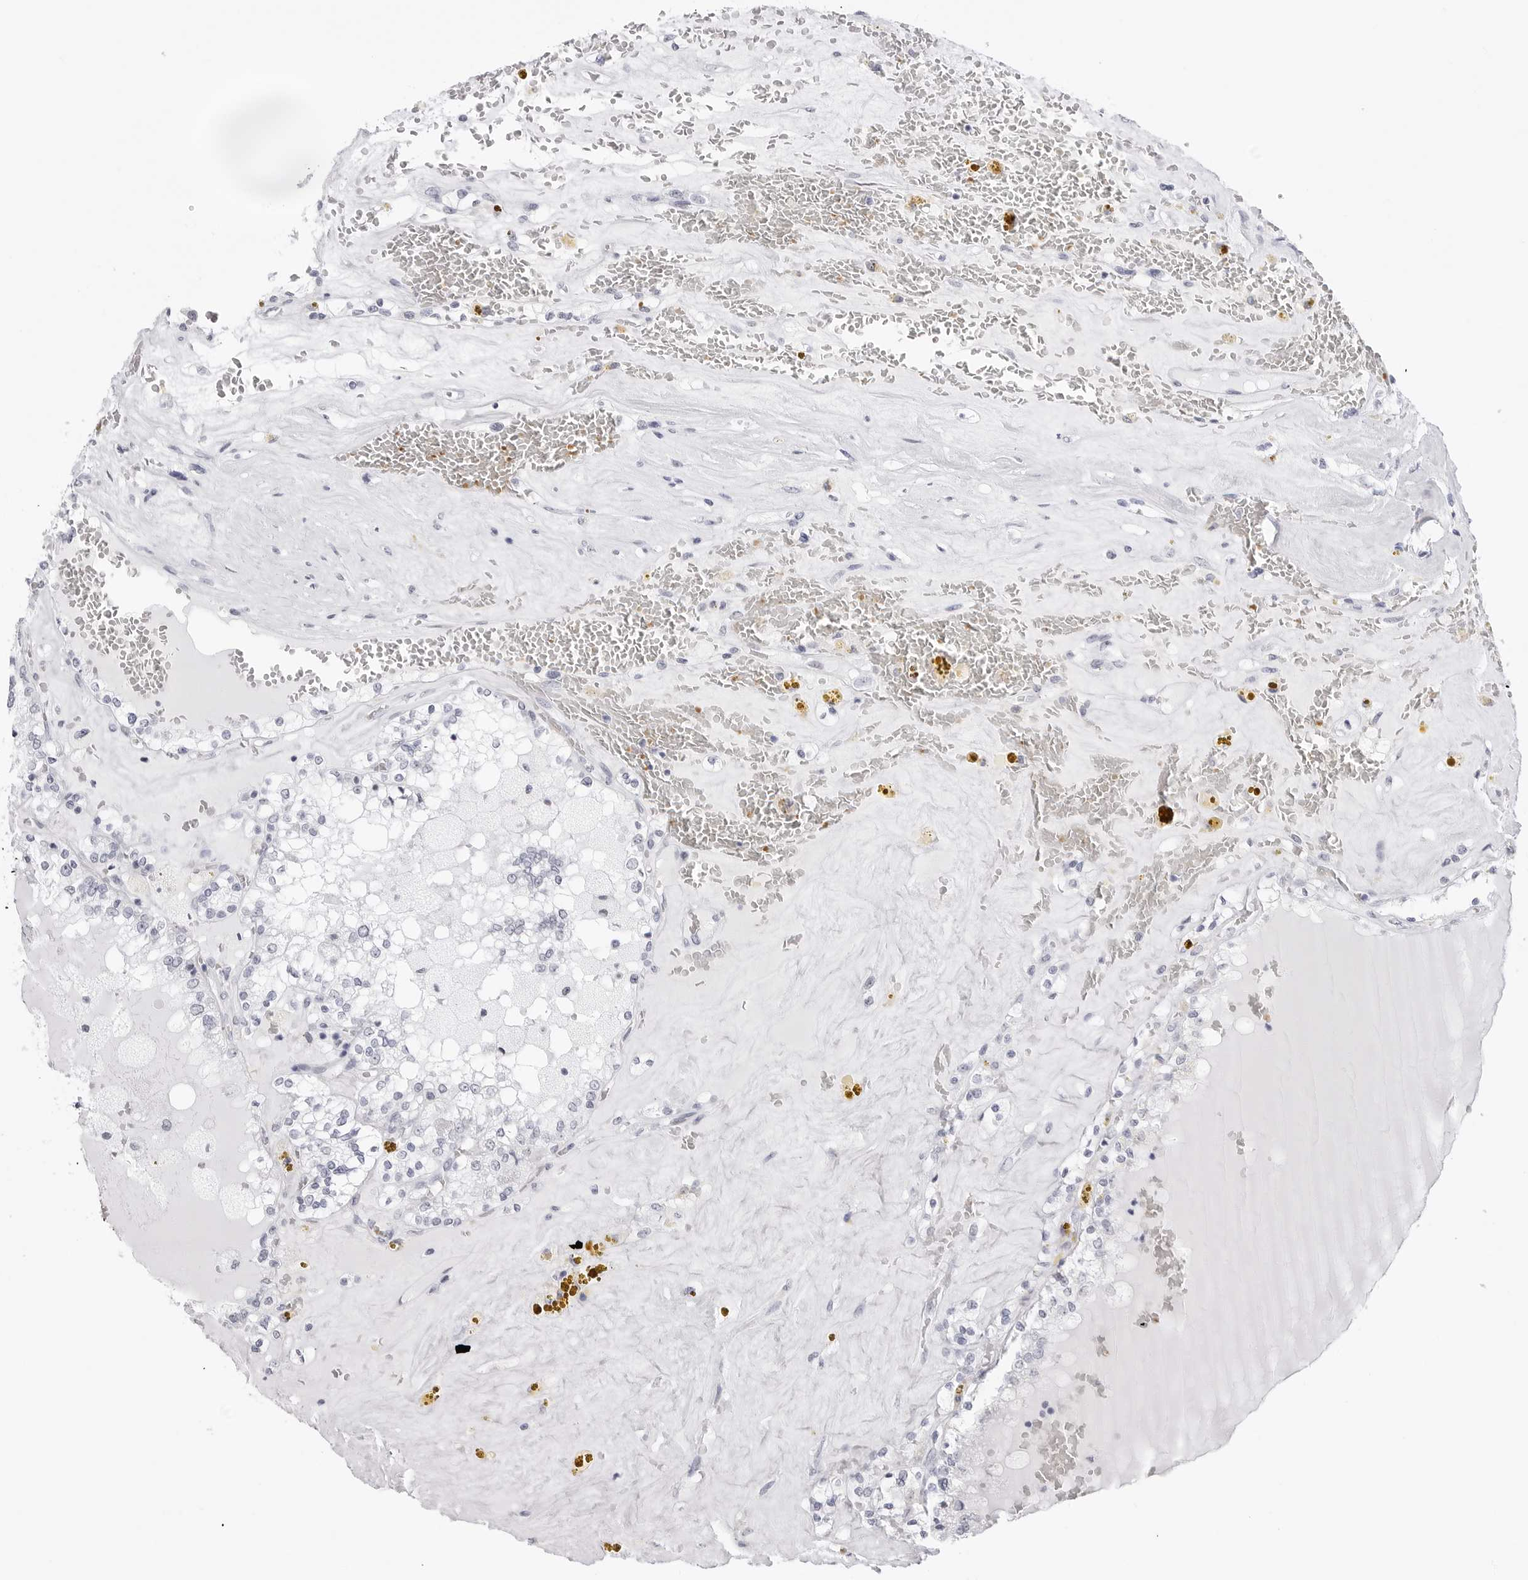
{"staining": {"intensity": "negative", "quantity": "none", "location": "none"}, "tissue": "renal cancer", "cell_type": "Tumor cells", "image_type": "cancer", "snomed": [{"axis": "morphology", "description": "Adenocarcinoma, NOS"}, {"axis": "topography", "description": "Kidney"}], "caption": "The histopathology image displays no staining of tumor cells in renal cancer (adenocarcinoma).", "gene": "TSSK1B", "patient": {"sex": "female", "age": 56}}